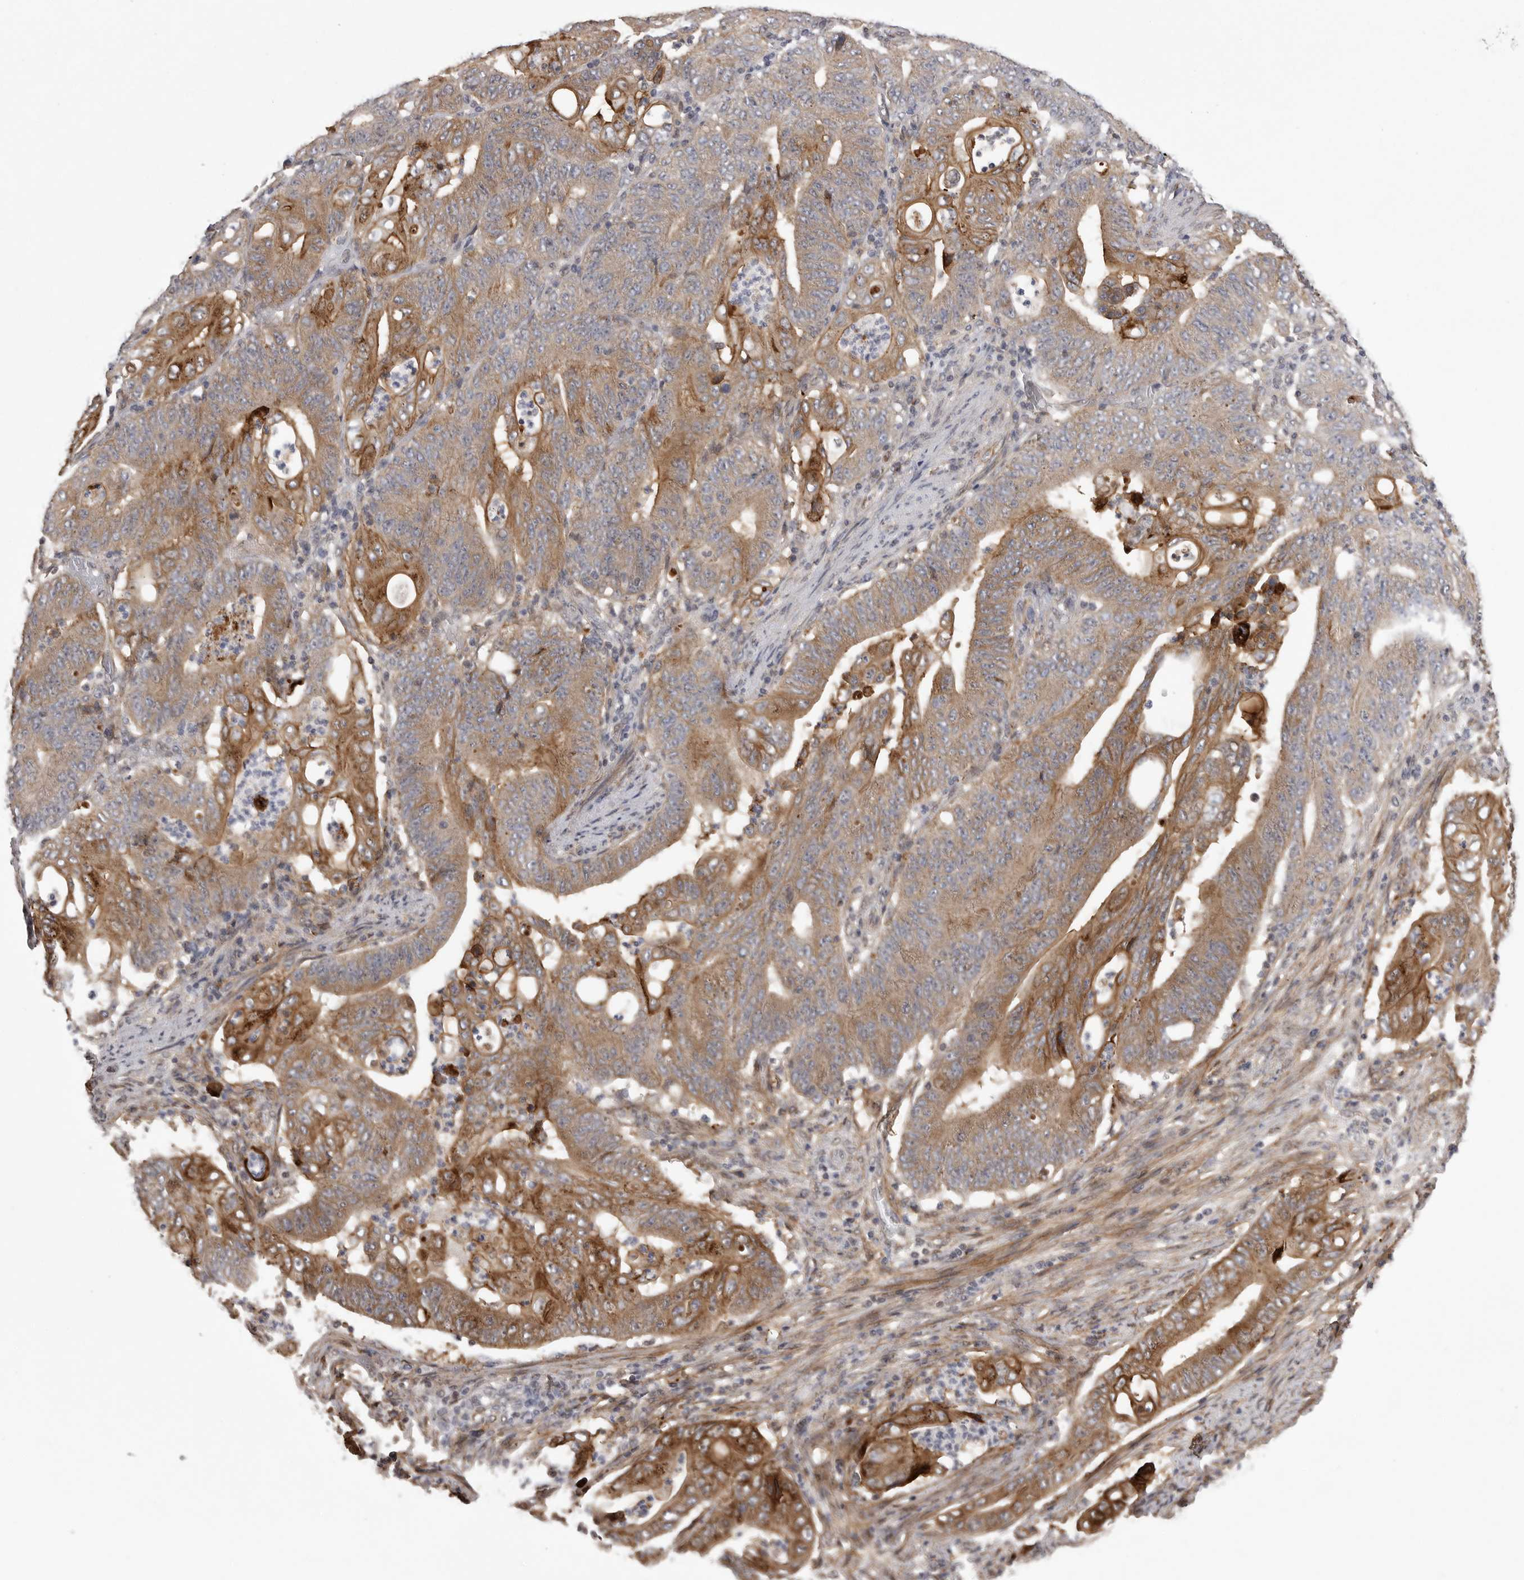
{"staining": {"intensity": "moderate", "quantity": ">75%", "location": "cytoplasmic/membranous"}, "tissue": "stomach cancer", "cell_type": "Tumor cells", "image_type": "cancer", "snomed": [{"axis": "morphology", "description": "Adenocarcinoma, NOS"}, {"axis": "topography", "description": "Stomach"}], "caption": "Moderate cytoplasmic/membranous expression for a protein is identified in approximately >75% of tumor cells of adenocarcinoma (stomach) using IHC.", "gene": "NECTIN1", "patient": {"sex": "female", "age": 73}}